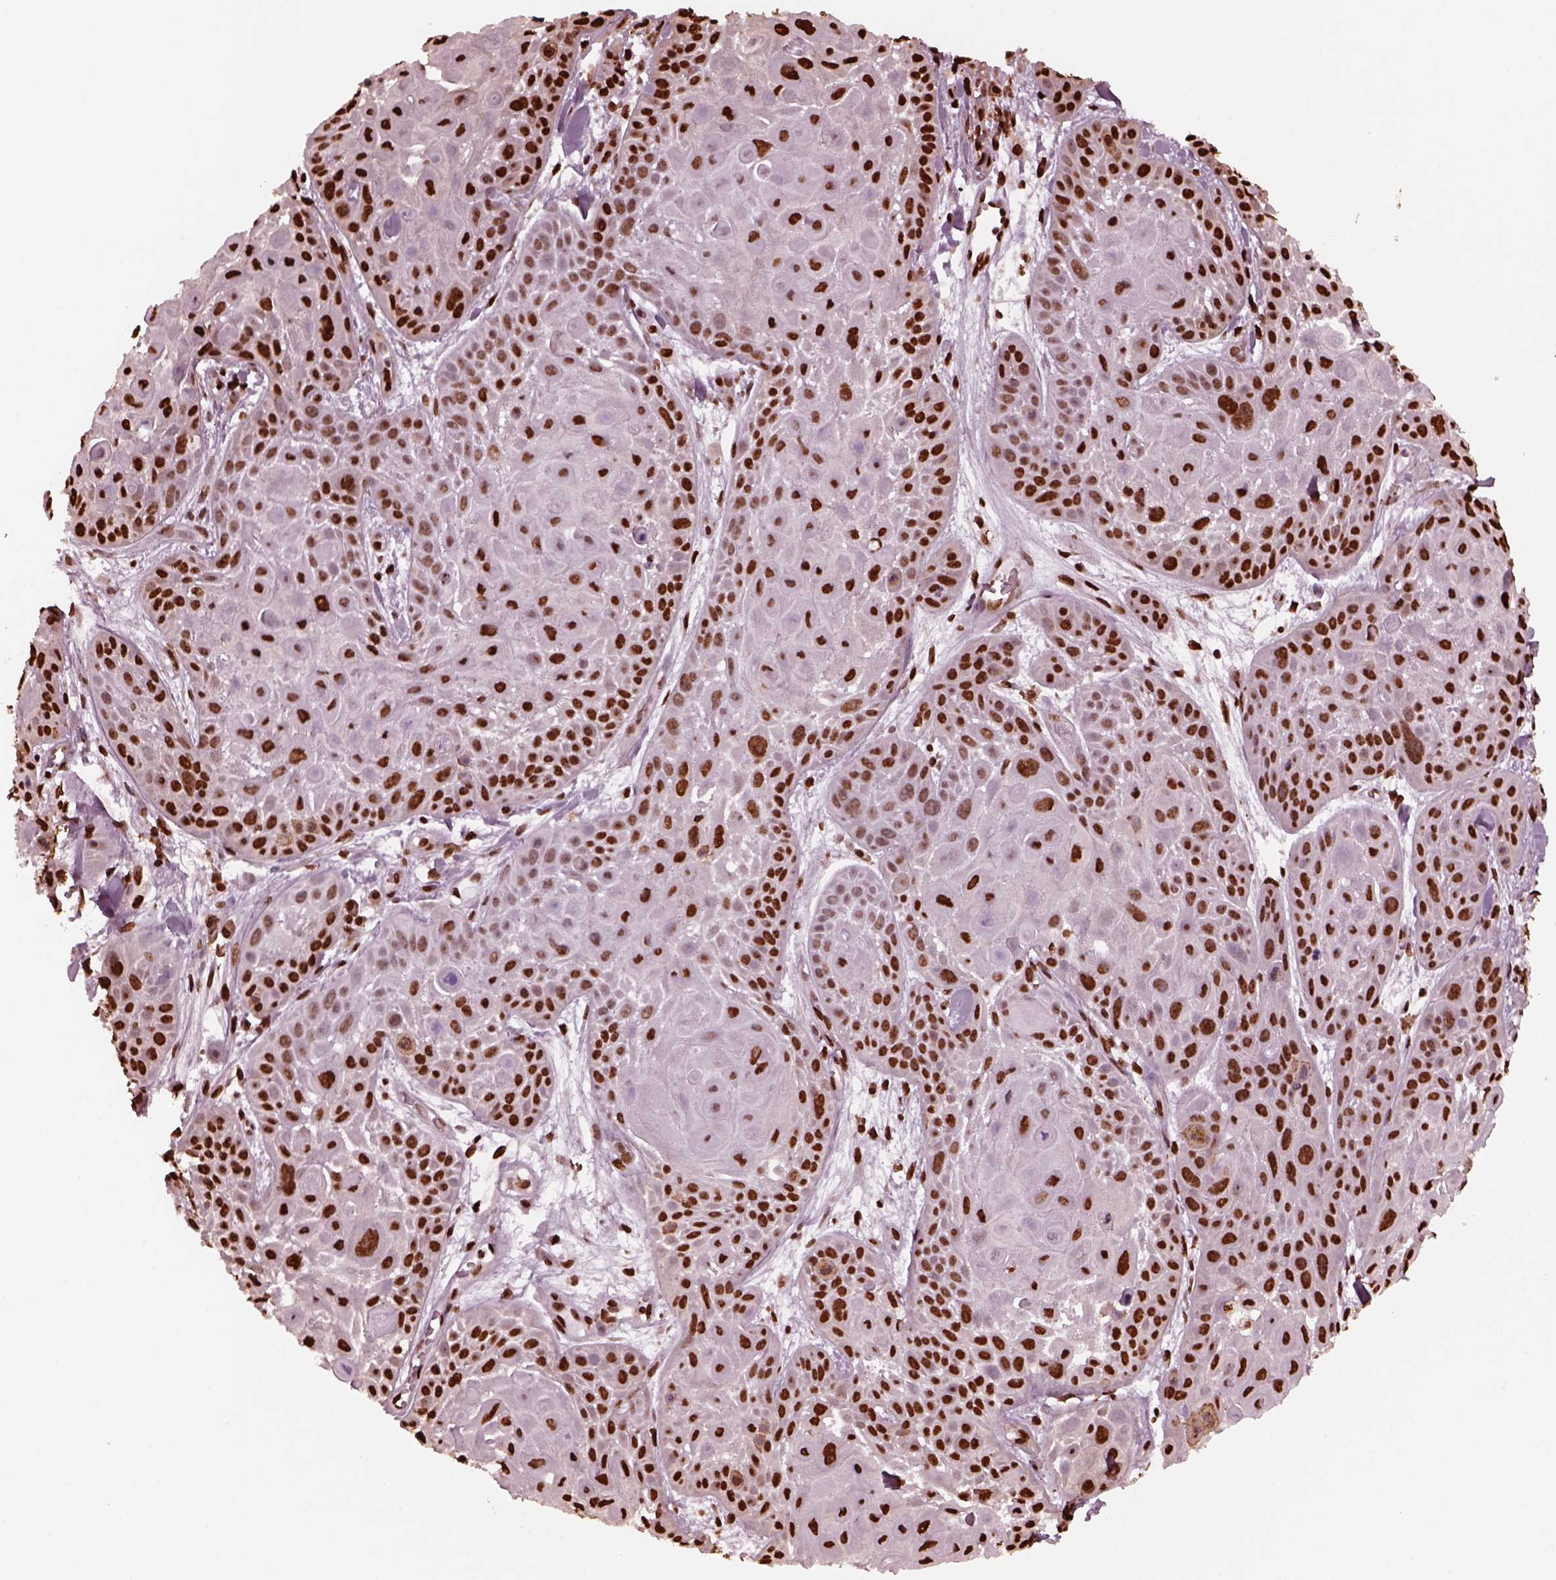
{"staining": {"intensity": "strong", "quantity": ">75%", "location": "nuclear"}, "tissue": "skin cancer", "cell_type": "Tumor cells", "image_type": "cancer", "snomed": [{"axis": "morphology", "description": "Squamous cell carcinoma, NOS"}, {"axis": "topography", "description": "Skin"}, {"axis": "topography", "description": "Anal"}], "caption": "Brown immunohistochemical staining in human skin cancer demonstrates strong nuclear positivity in approximately >75% of tumor cells. (DAB (3,3'-diaminobenzidine) IHC with brightfield microscopy, high magnification).", "gene": "NSD1", "patient": {"sex": "female", "age": 75}}